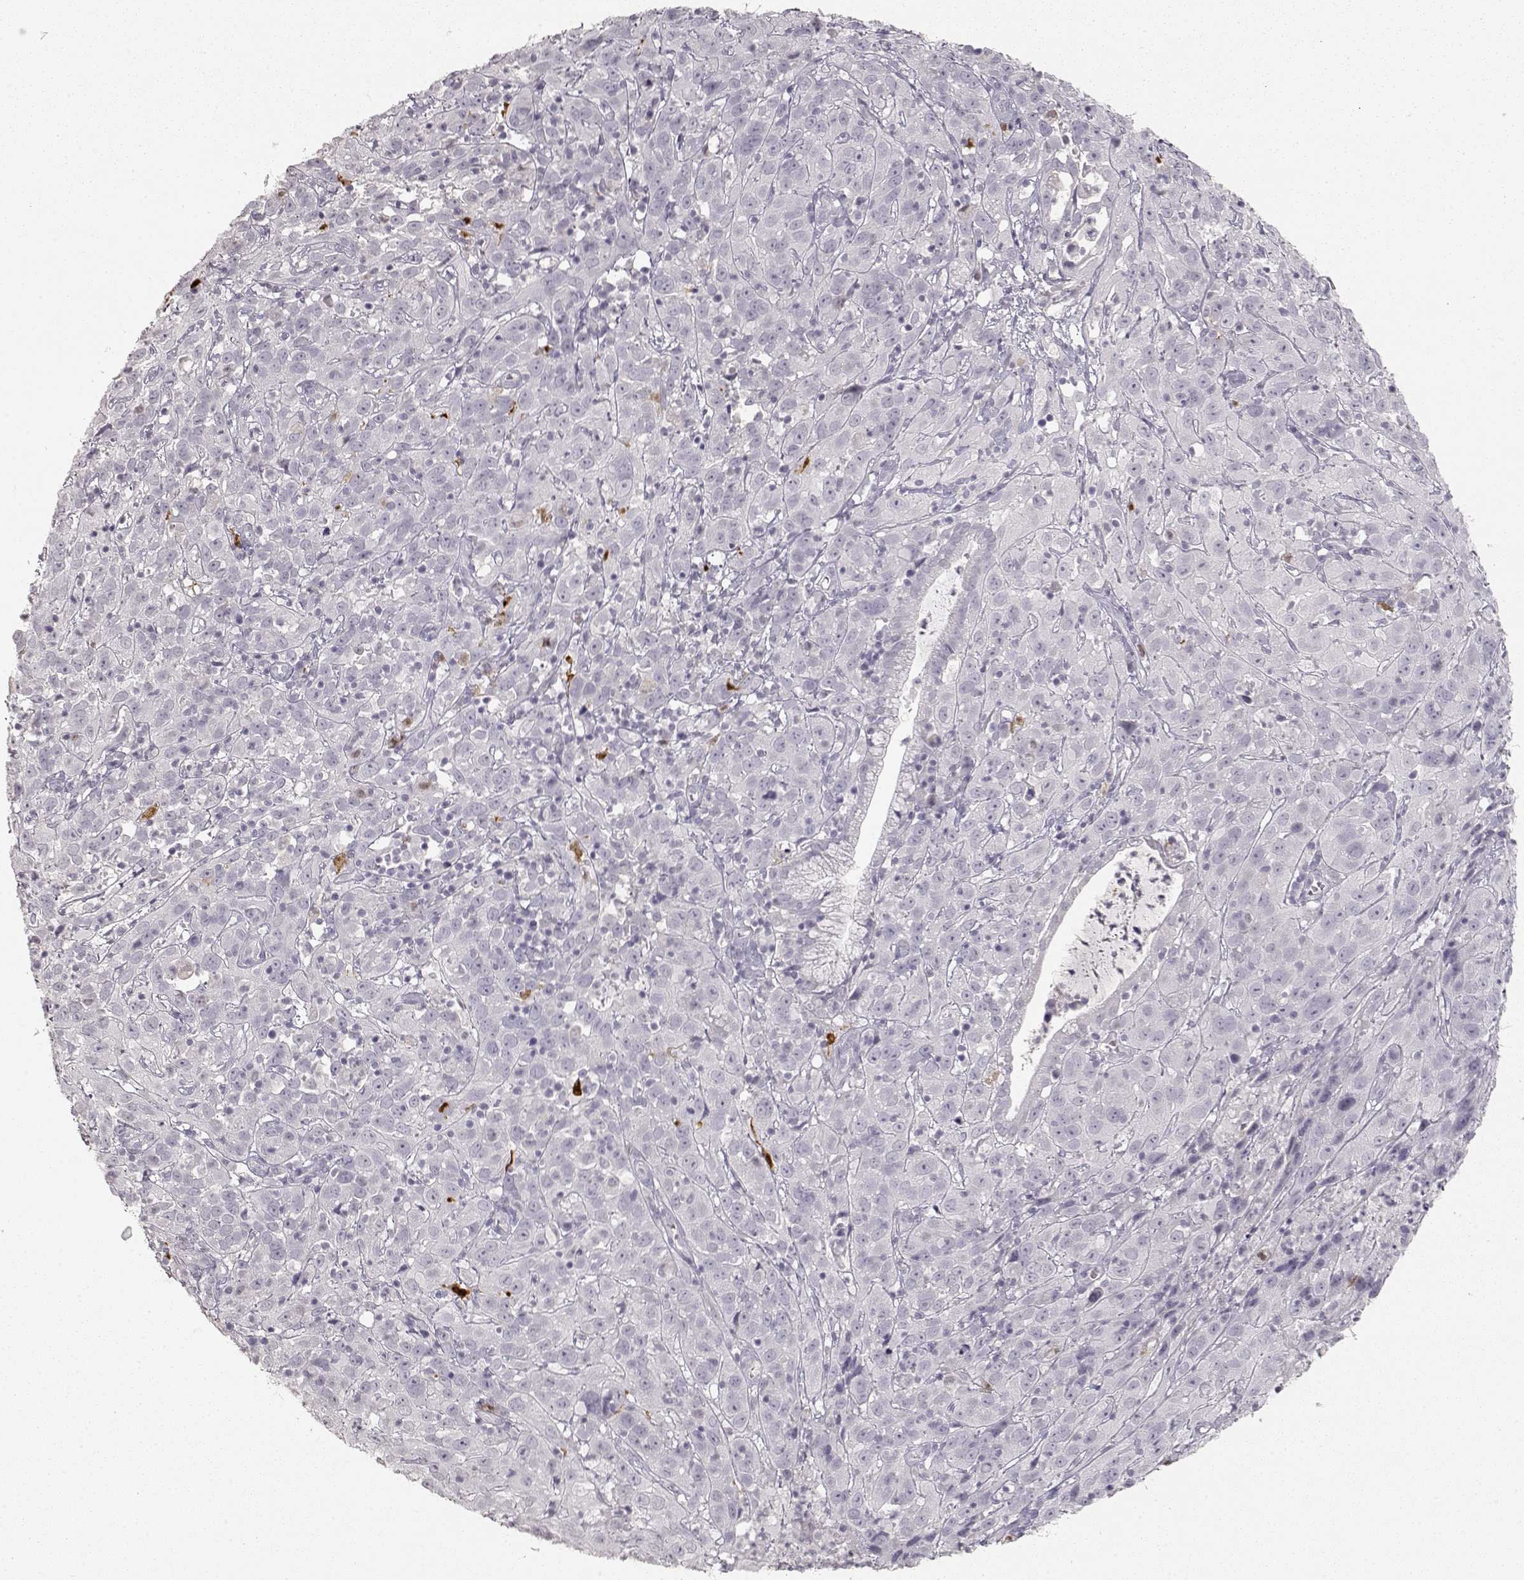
{"staining": {"intensity": "negative", "quantity": "none", "location": "none"}, "tissue": "cervical cancer", "cell_type": "Tumor cells", "image_type": "cancer", "snomed": [{"axis": "morphology", "description": "Squamous cell carcinoma, NOS"}, {"axis": "topography", "description": "Cervix"}], "caption": "Tumor cells show no significant protein positivity in squamous cell carcinoma (cervical).", "gene": "S100B", "patient": {"sex": "female", "age": 32}}